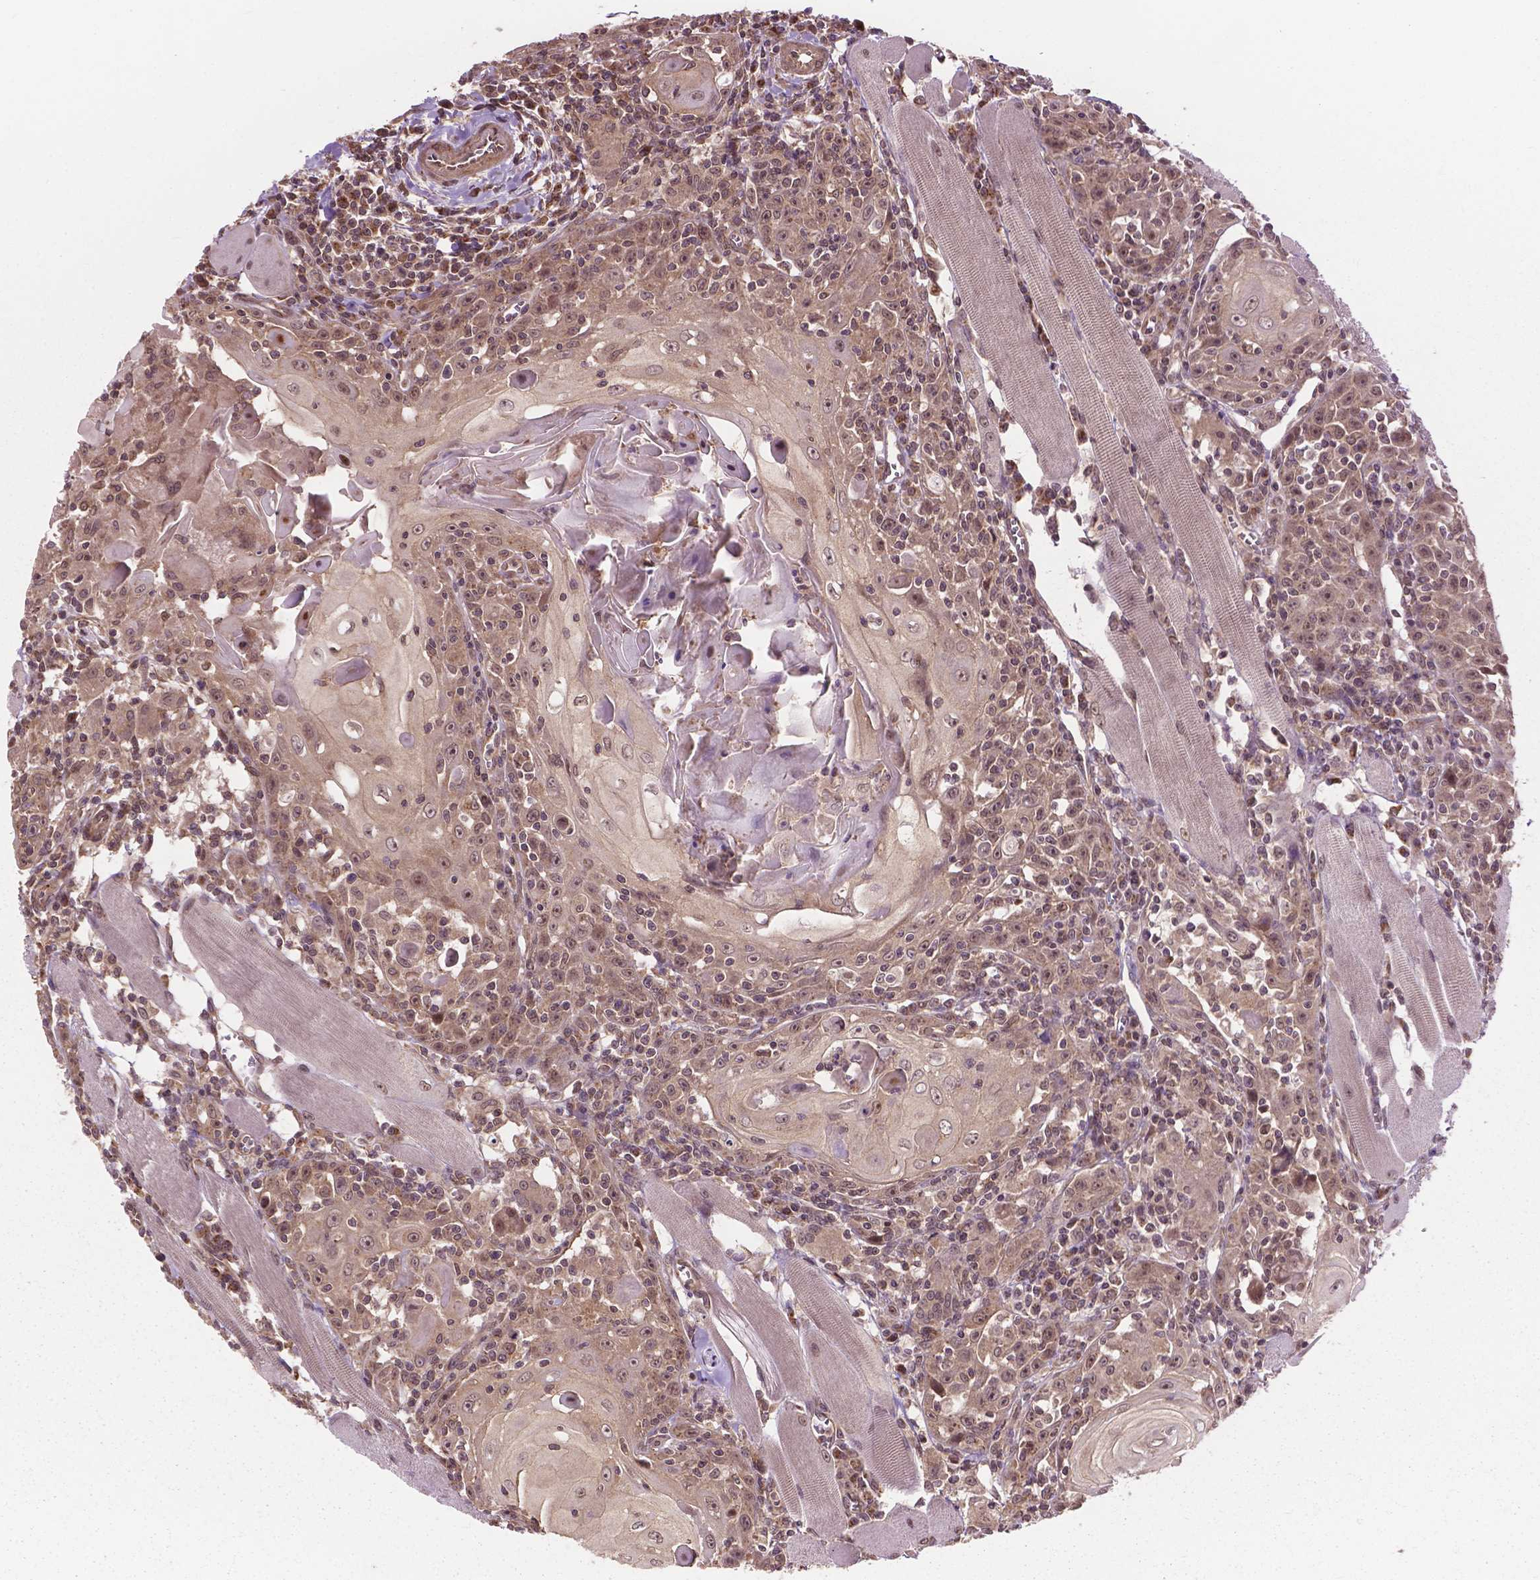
{"staining": {"intensity": "weak", "quantity": ">75%", "location": "cytoplasmic/membranous,nuclear"}, "tissue": "head and neck cancer", "cell_type": "Tumor cells", "image_type": "cancer", "snomed": [{"axis": "morphology", "description": "Squamous cell carcinoma, NOS"}, {"axis": "topography", "description": "Head-Neck"}], "caption": "Approximately >75% of tumor cells in human head and neck cancer (squamous cell carcinoma) display weak cytoplasmic/membranous and nuclear protein staining as visualized by brown immunohistochemical staining.", "gene": "PPP1CB", "patient": {"sex": "male", "age": 52}}